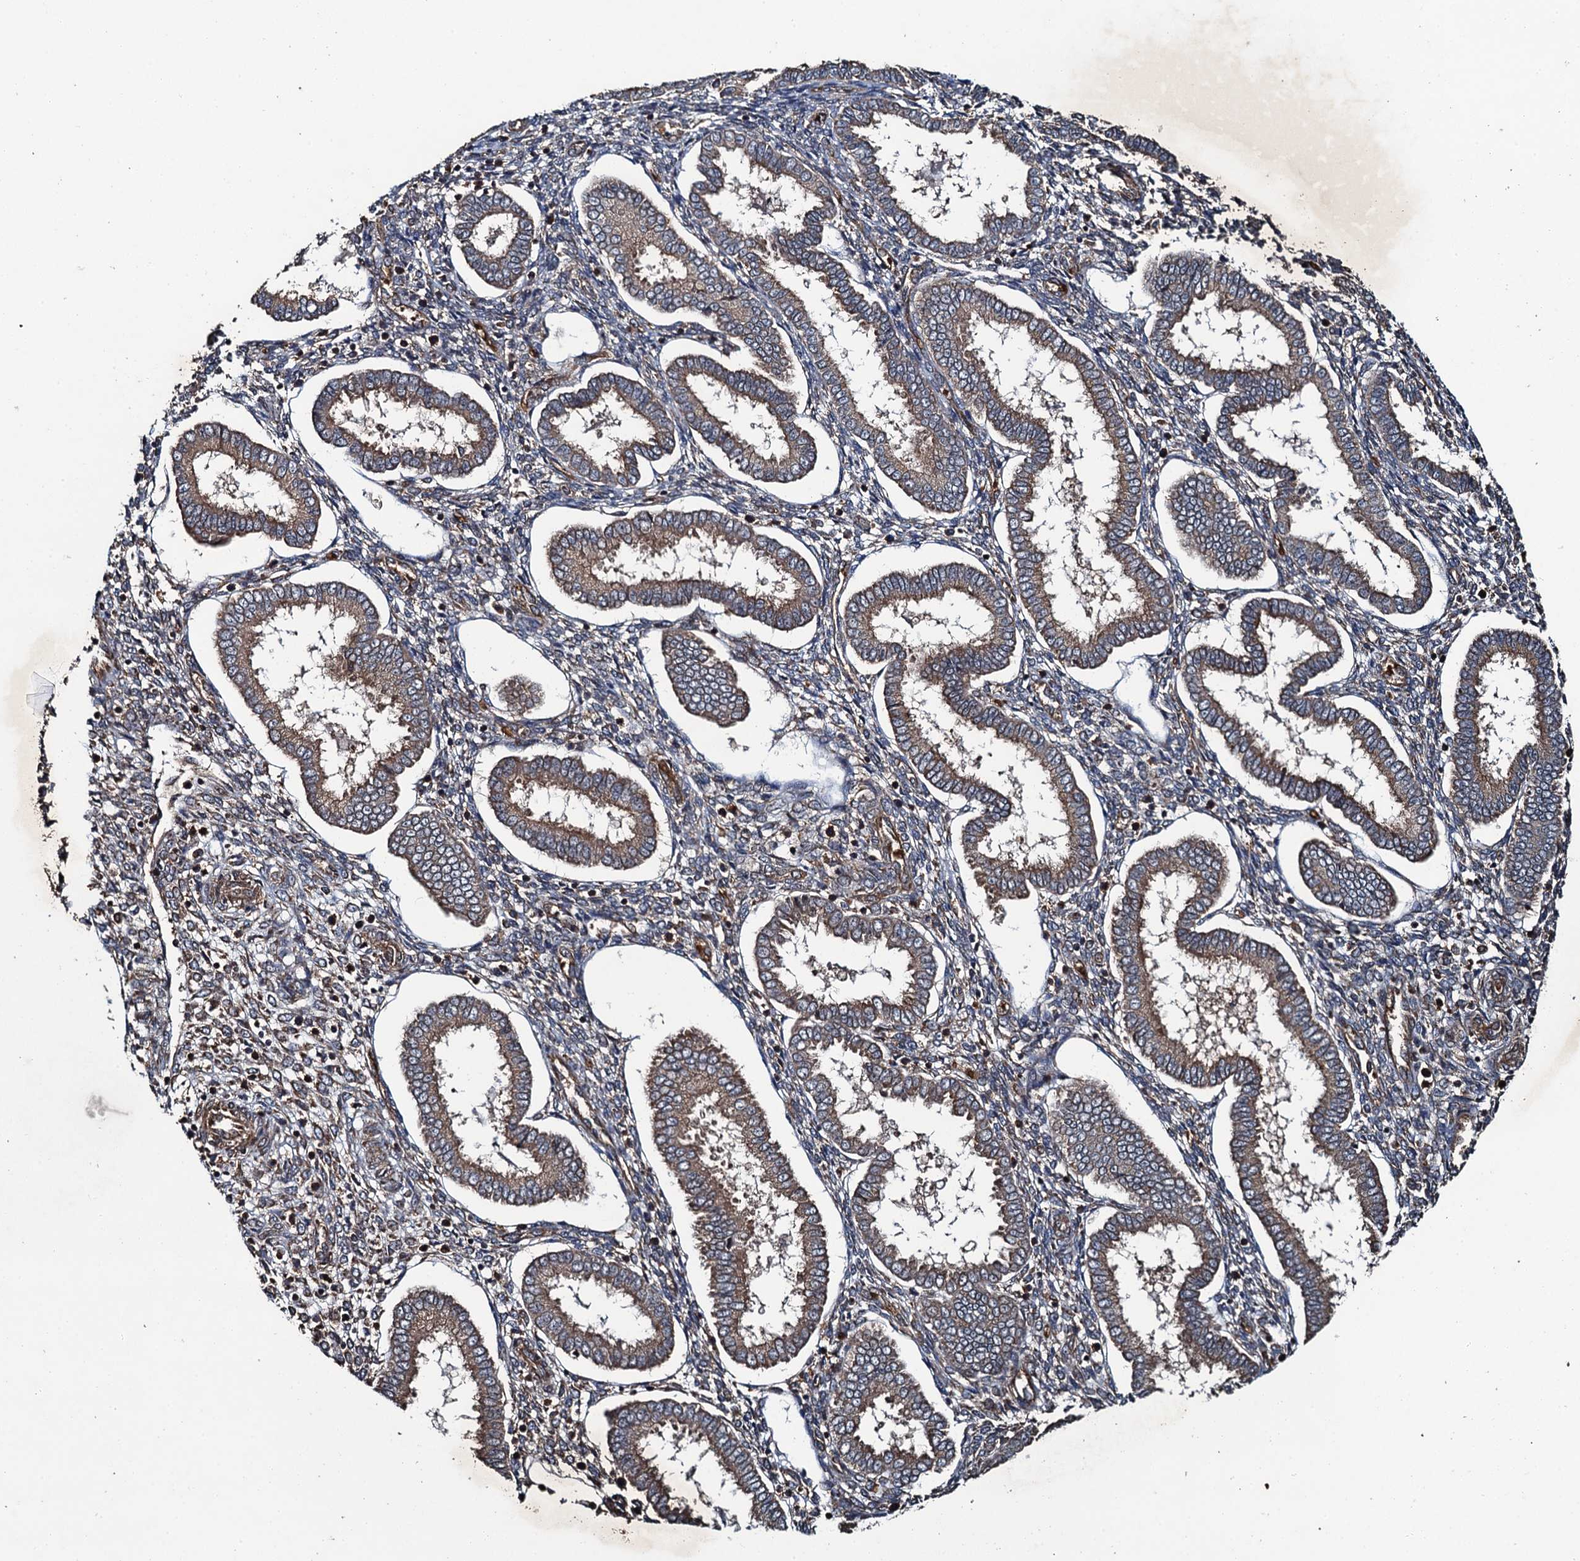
{"staining": {"intensity": "moderate", "quantity": ">75%", "location": "cytoplasmic/membranous"}, "tissue": "endometrium", "cell_type": "Cells in endometrial stroma", "image_type": "normal", "snomed": [{"axis": "morphology", "description": "Normal tissue, NOS"}, {"axis": "topography", "description": "Endometrium"}], "caption": "Cells in endometrial stroma reveal moderate cytoplasmic/membranous positivity in about >75% of cells in unremarkable endometrium. Nuclei are stained in blue.", "gene": "SNX32", "patient": {"sex": "female", "age": 24}}